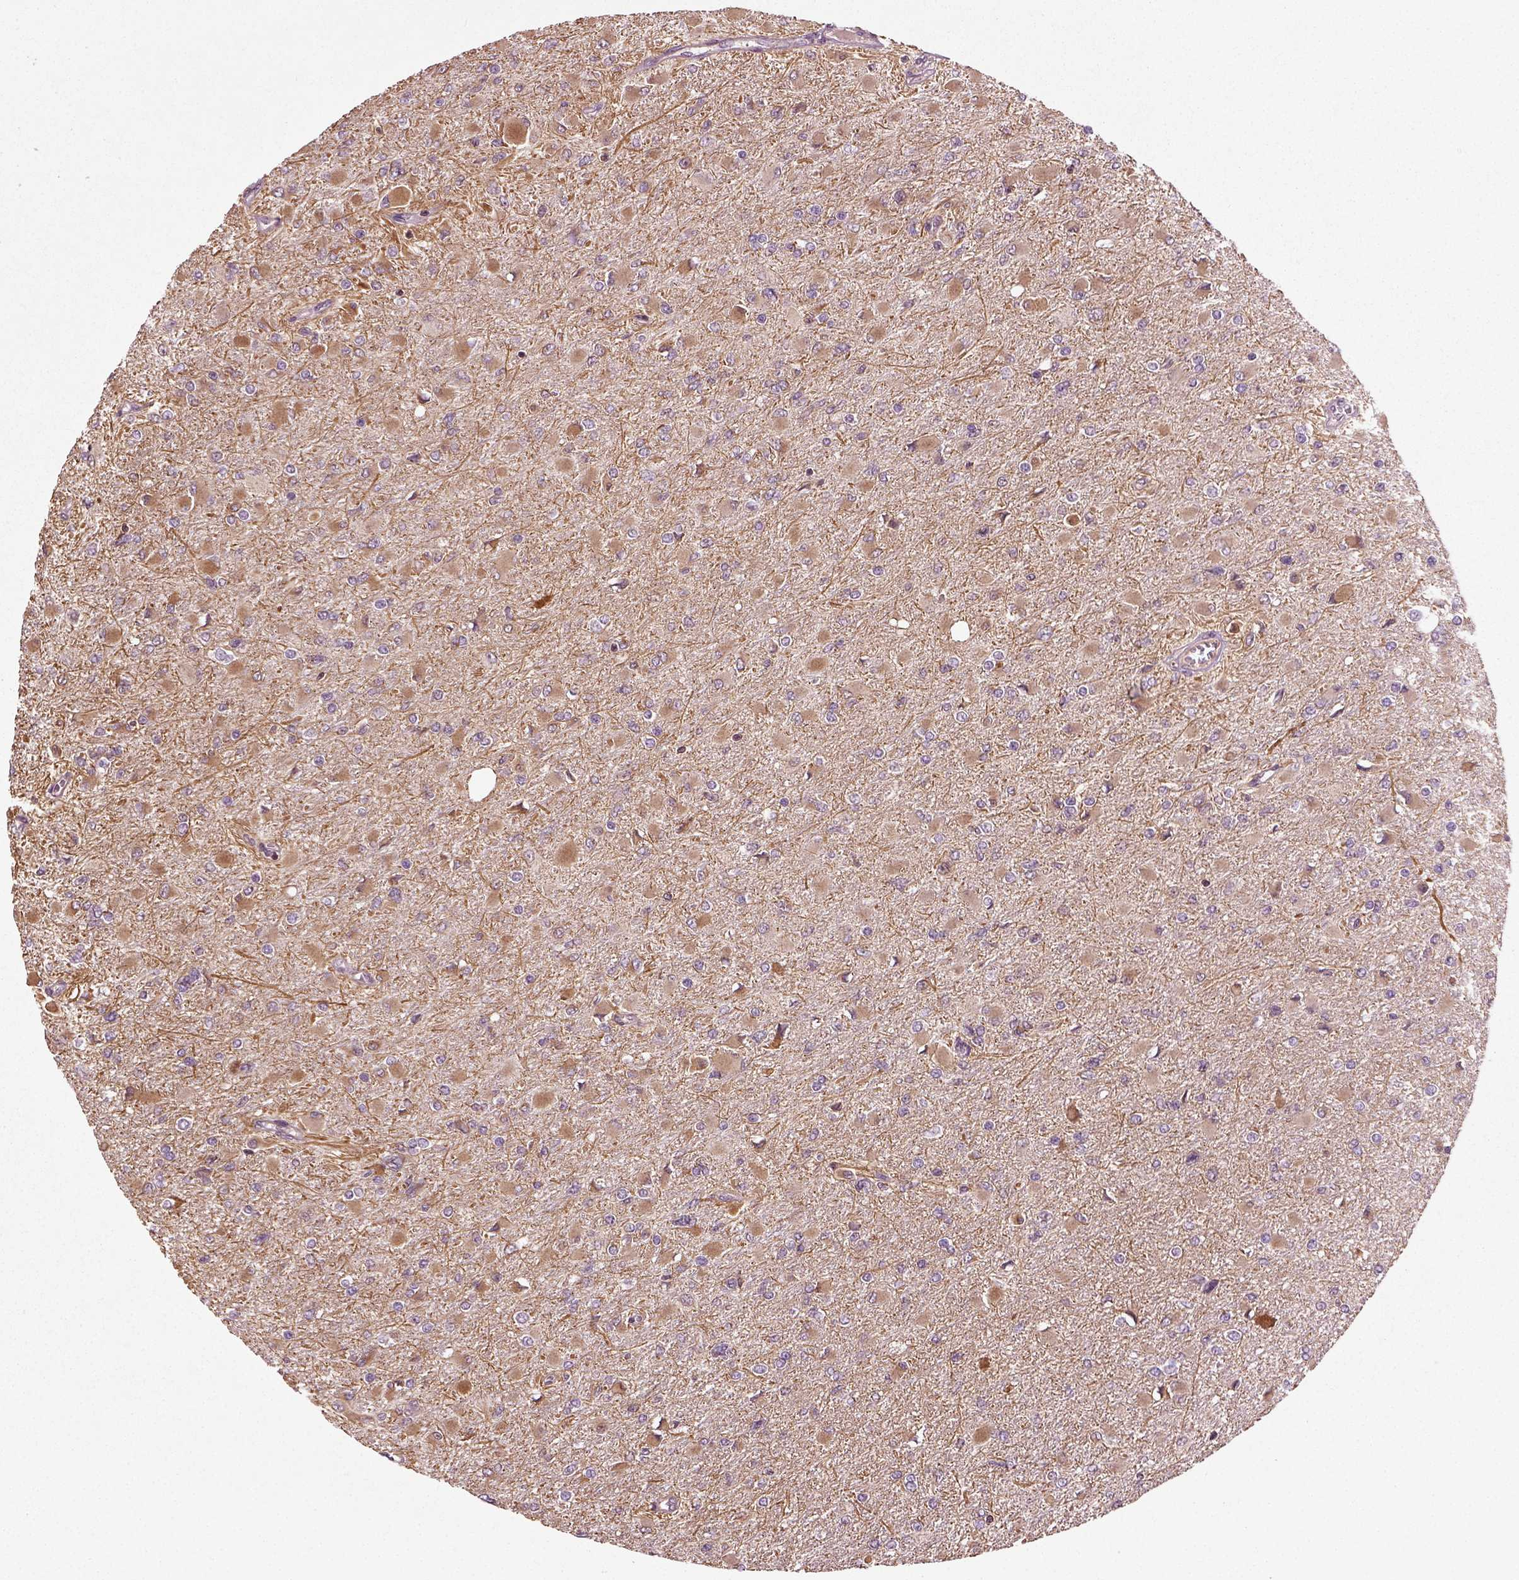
{"staining": {"intensity": "negative", "quantity": "none", "location": "none"}, "tissue": "glioma", "cell_type": "Tumor cells", "image_type": "cancer", "snomed": [{"axis": "morphology", "description": "Glioma, malignant, High grade"}, {"axis": "topography", "description": "Cerebral cortex"}], "caption": "Protein analysis of malignant high-grade glioma exhibits no significant expression in tumor cells.", "gene": "ERV3-1", "patient": {"sex": "female", "age": 36}}